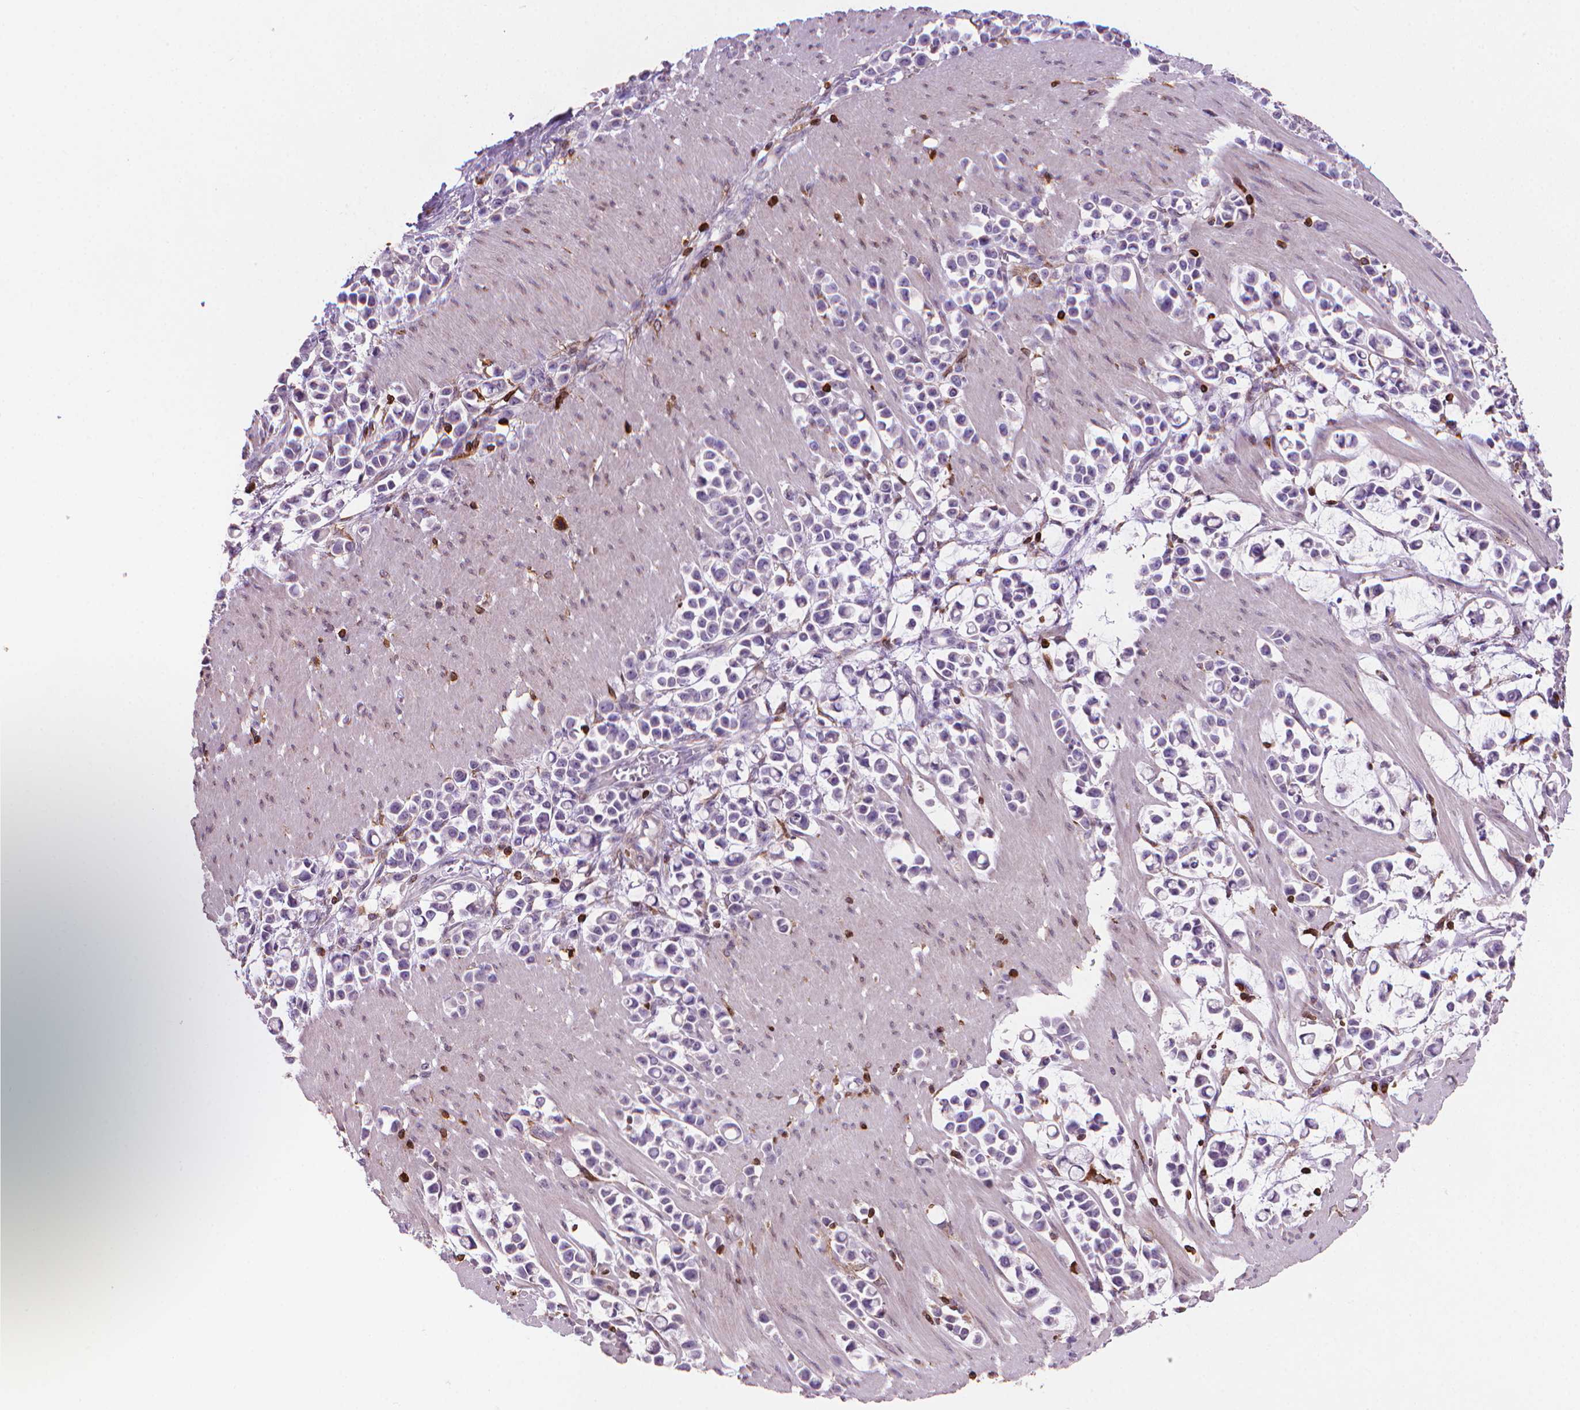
{"staining": {"intensity": "negative", "quantity": "none", "location": "none"}, "tissue": "stomach cancer", "cell_type": "Tumor cells", "image_type": "cancer", "snomed": [{"axis": "morphology", "description": "Adenocarcinoma, NOS"}, {"axis": "topography", "description": "Stomach"}], "caption": "Immunohistochemical staining of stomach cancer shows no significant positivity in tumor cells.", "gene": "BCL2", "patient": {"sex": "male", "age": 82}}